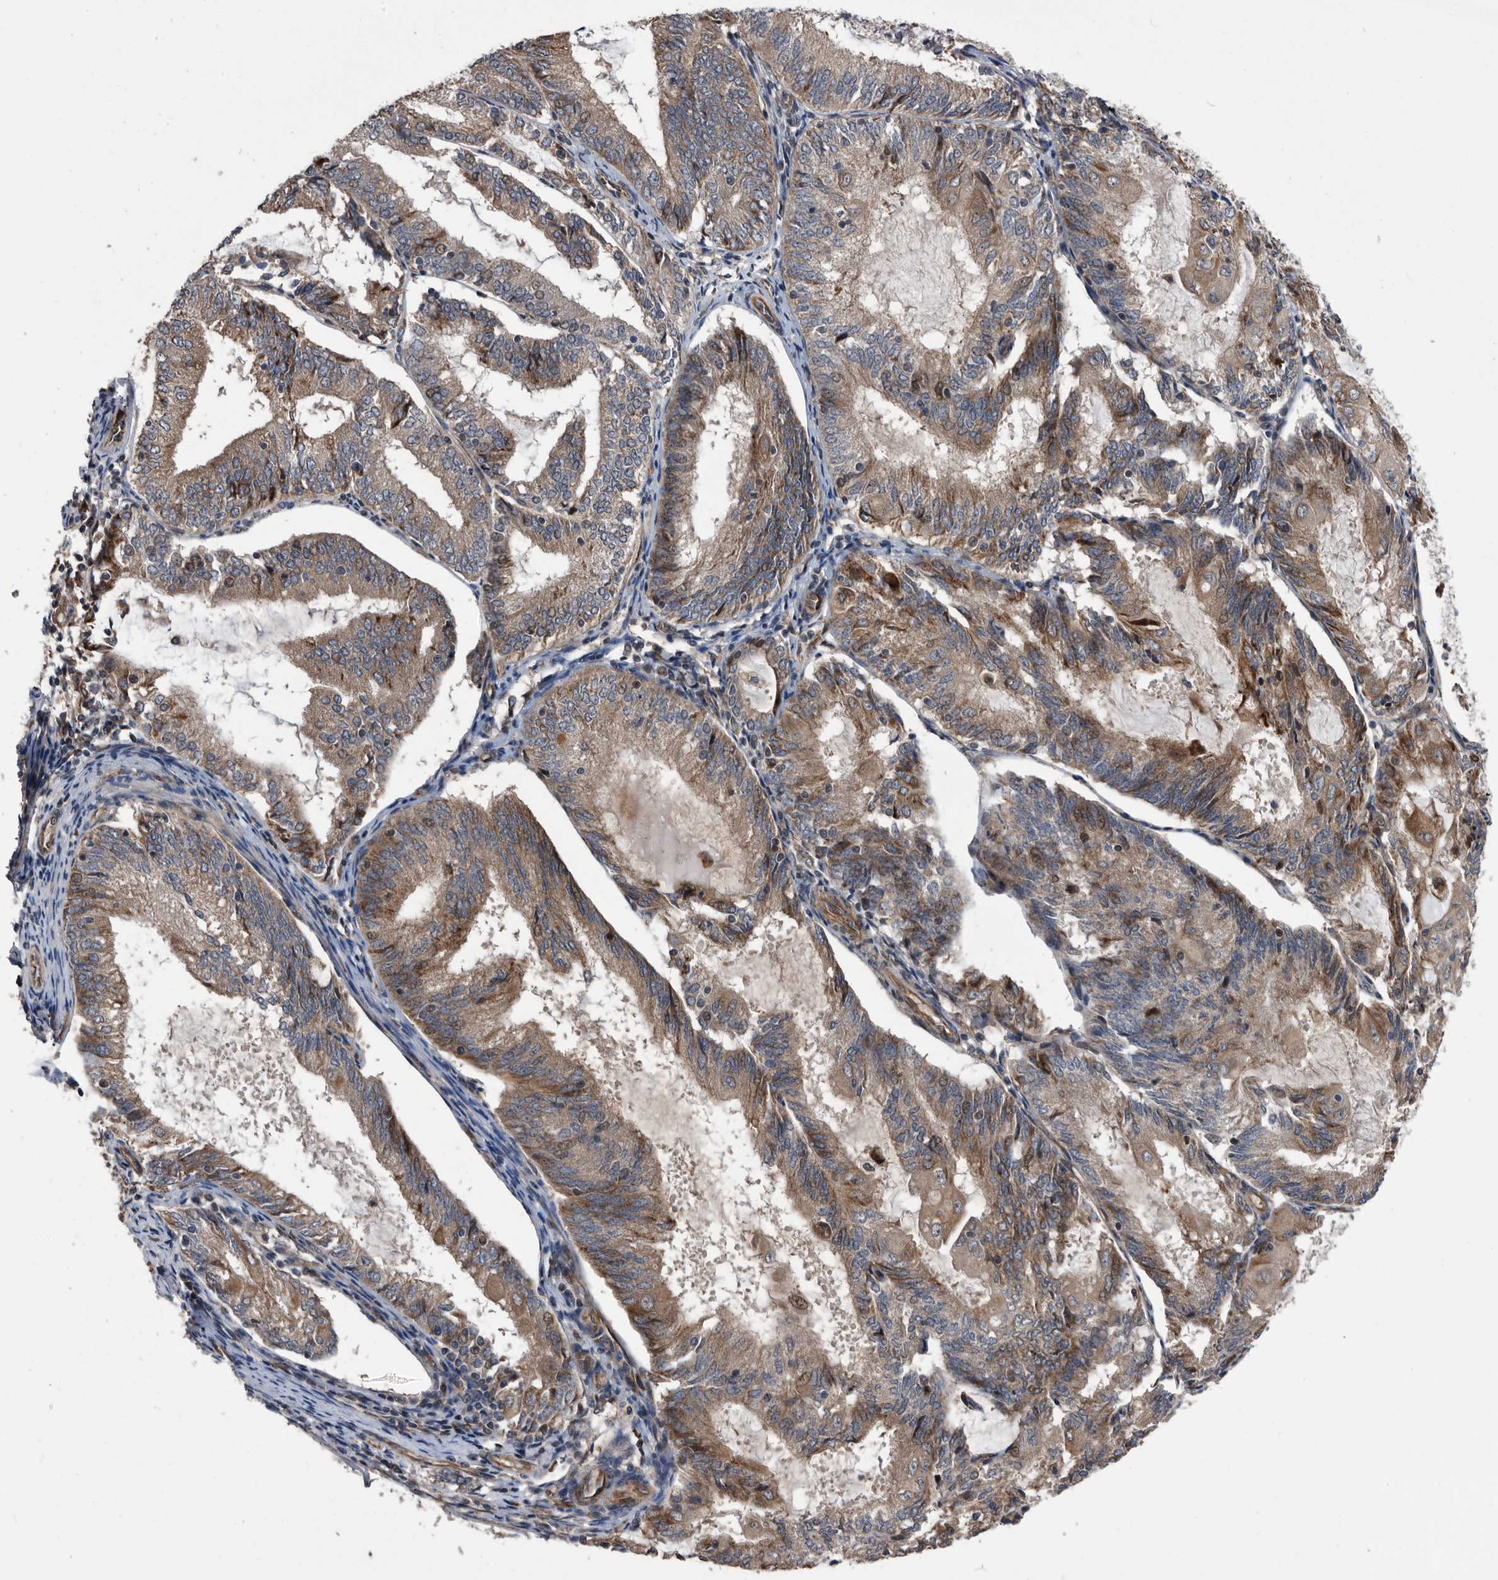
{"staining": {"intensity": "moderate", "quantity": ">75%", "location": "cytoplasmic/membranous"}, "tissue": "endometrial cancer", "cell_type": "Tumor cells", "image_type": "cancer", "snomed": [{"axis": "morphology", "description": "Adenocarcinoma, NOS"}, {"axis": "topography", "description": "Endometrium"}], "caption": "About >75% of tumor cells in human adenocarcinoma (endometrial) exhibit moderate cytoplasmic/membranous protein staining as visualized by brown immunohistochemical staining.", "gene": "SERINC2", "patient": {"sex": "female", "age": 81}}